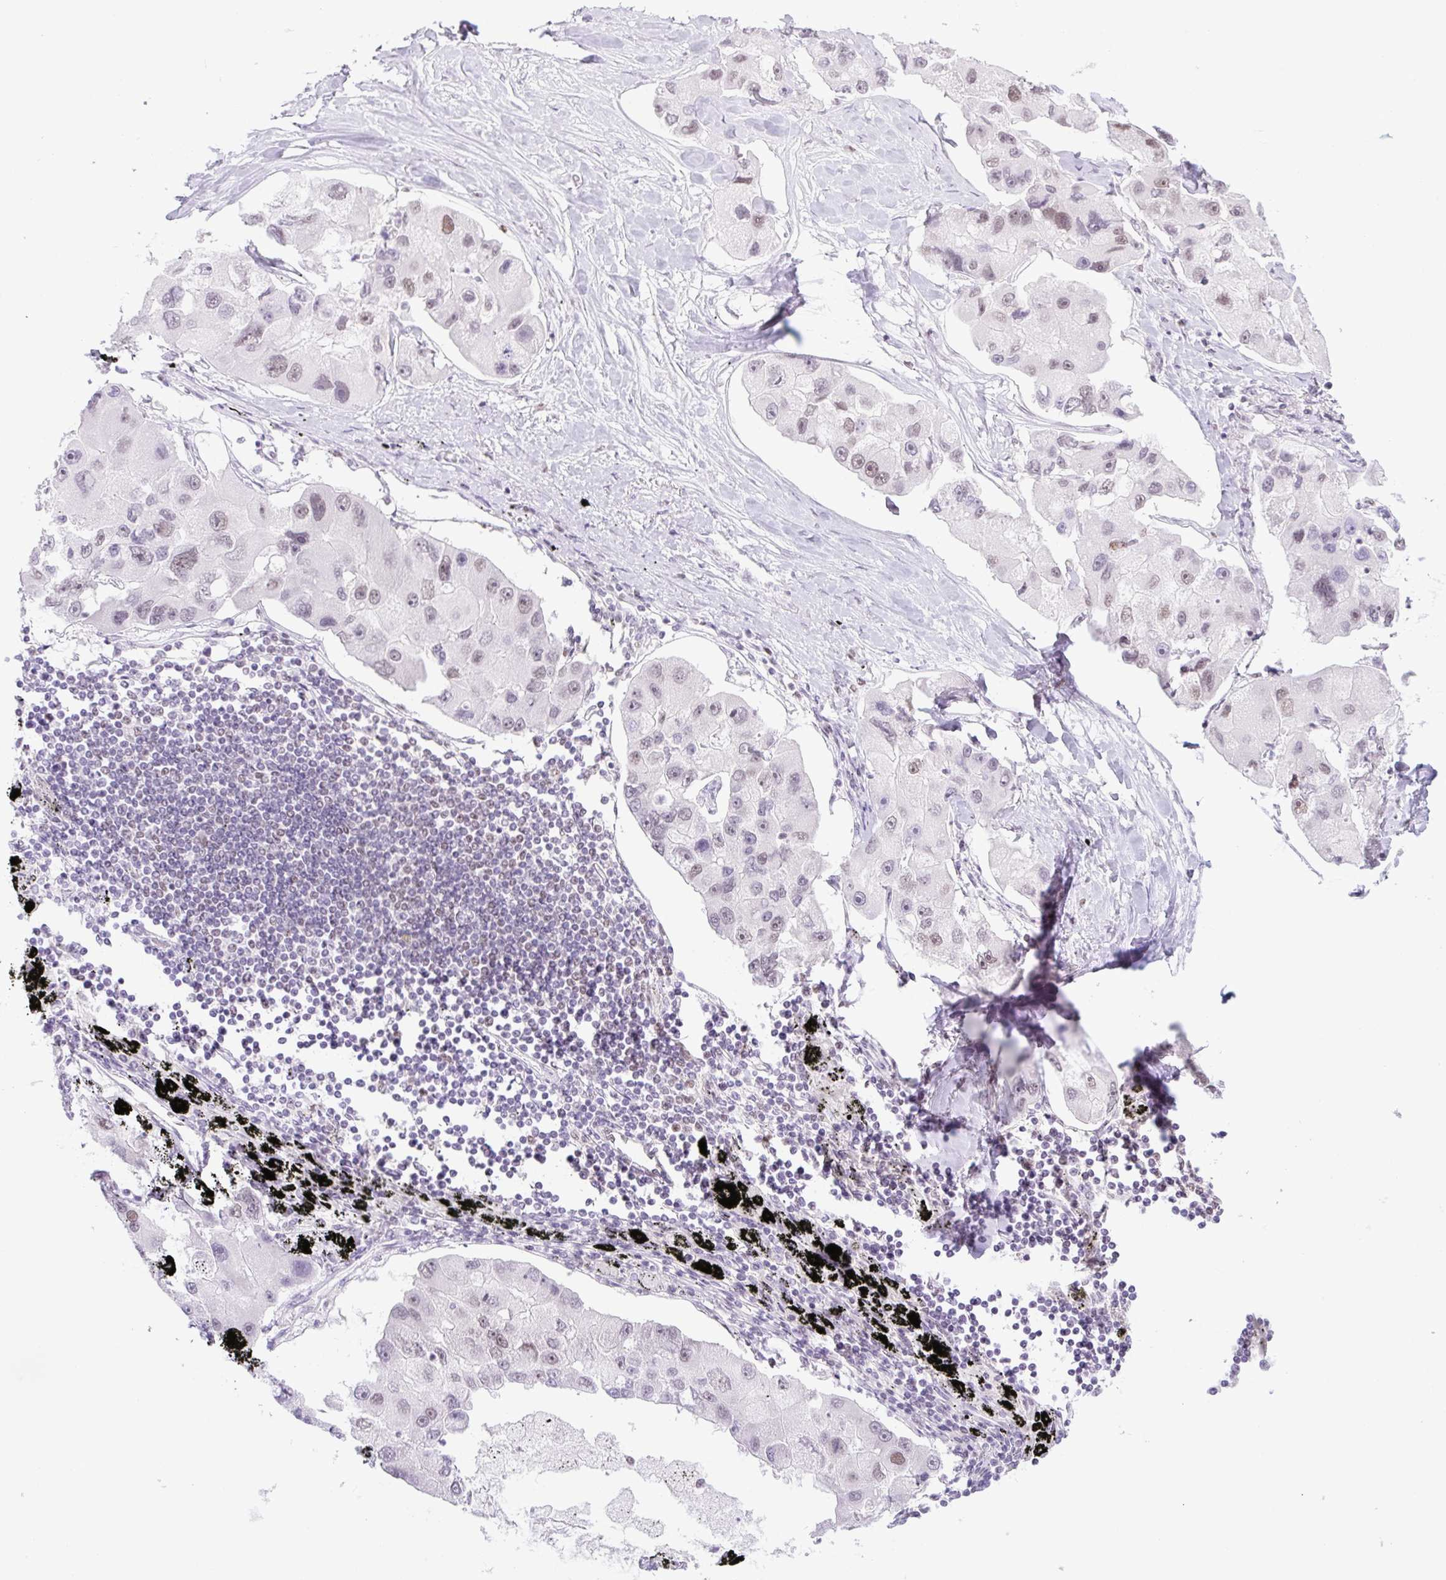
{"staining": {"intensity": "weak", "quantity": "<25%", "location": "nuclear"}, "tissue": "lung cancer", "cell_type": "Tumor cells", "image_type": "cancer", "snomed": [{"axis": "morphology", "description": "Adenocarcinoma, NOS"}, {"axis": "topography", "description": "Lung"}], "caption": "Tumor cells show no significant protein positivity in lung adenocarcinoma.", "gene": "TLE3", "patient": {"sex": "female", "age": 54}}